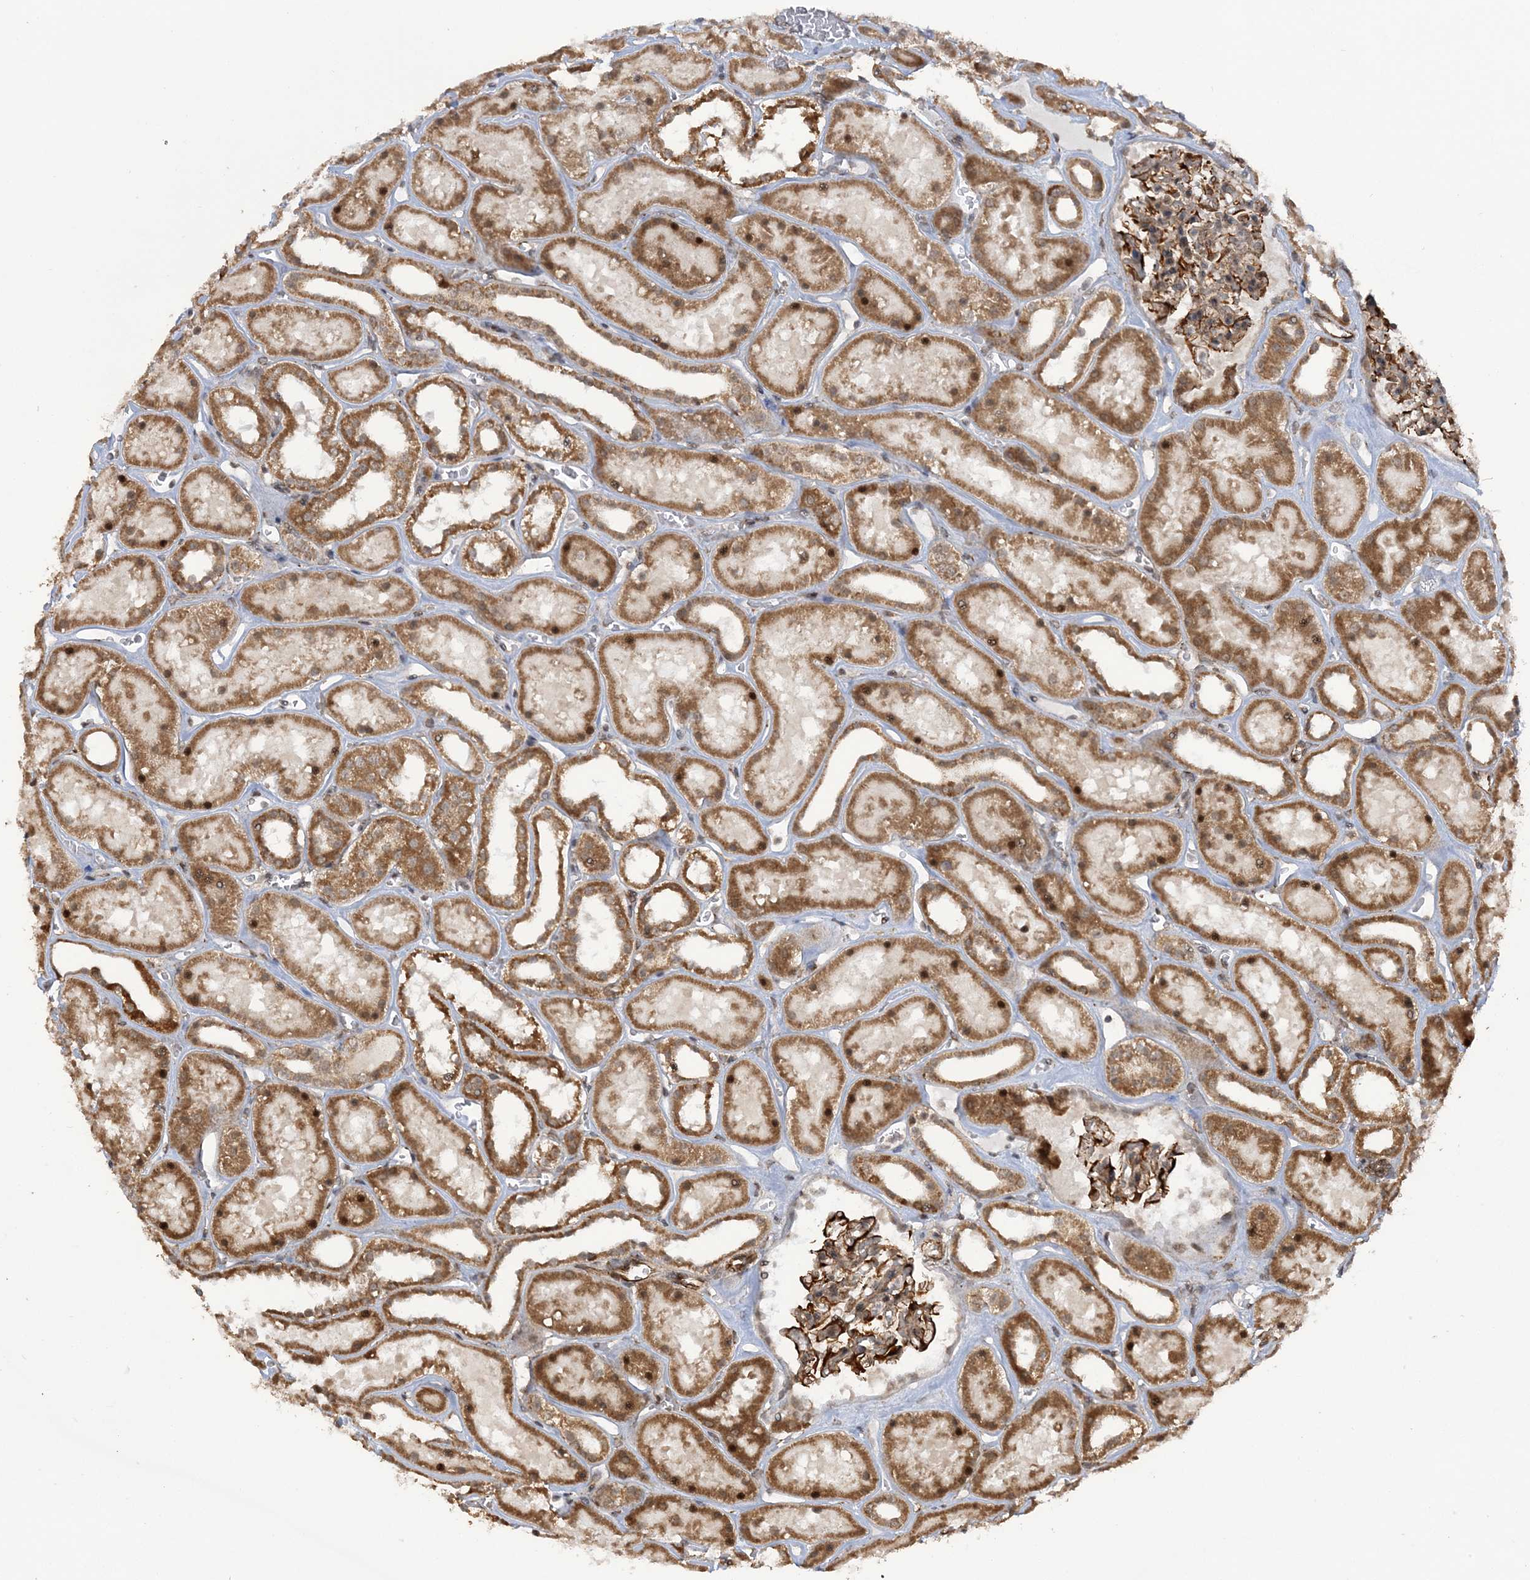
{"staining": {"intensity": "strong", "quantity": "25%-75%", "location": "cytoplasmic/membranous"}, "tissue": "kidney", "cell_type": "Cells in glomeruli", "image_type": "normal", "snomed": [{"axis": "morphology", "description": "Normal tissue, NOS"}, {"axis": "topography", "description": "Kidney"}], "caption": "Human kidney stained for a protein (brown) demonstrates strong cytoplasmic/membranous positive staining in about 25%-75% of cells in glomeruli.", "gene": "MRPL47", "patient": {"sex": "female", "age": 41}}